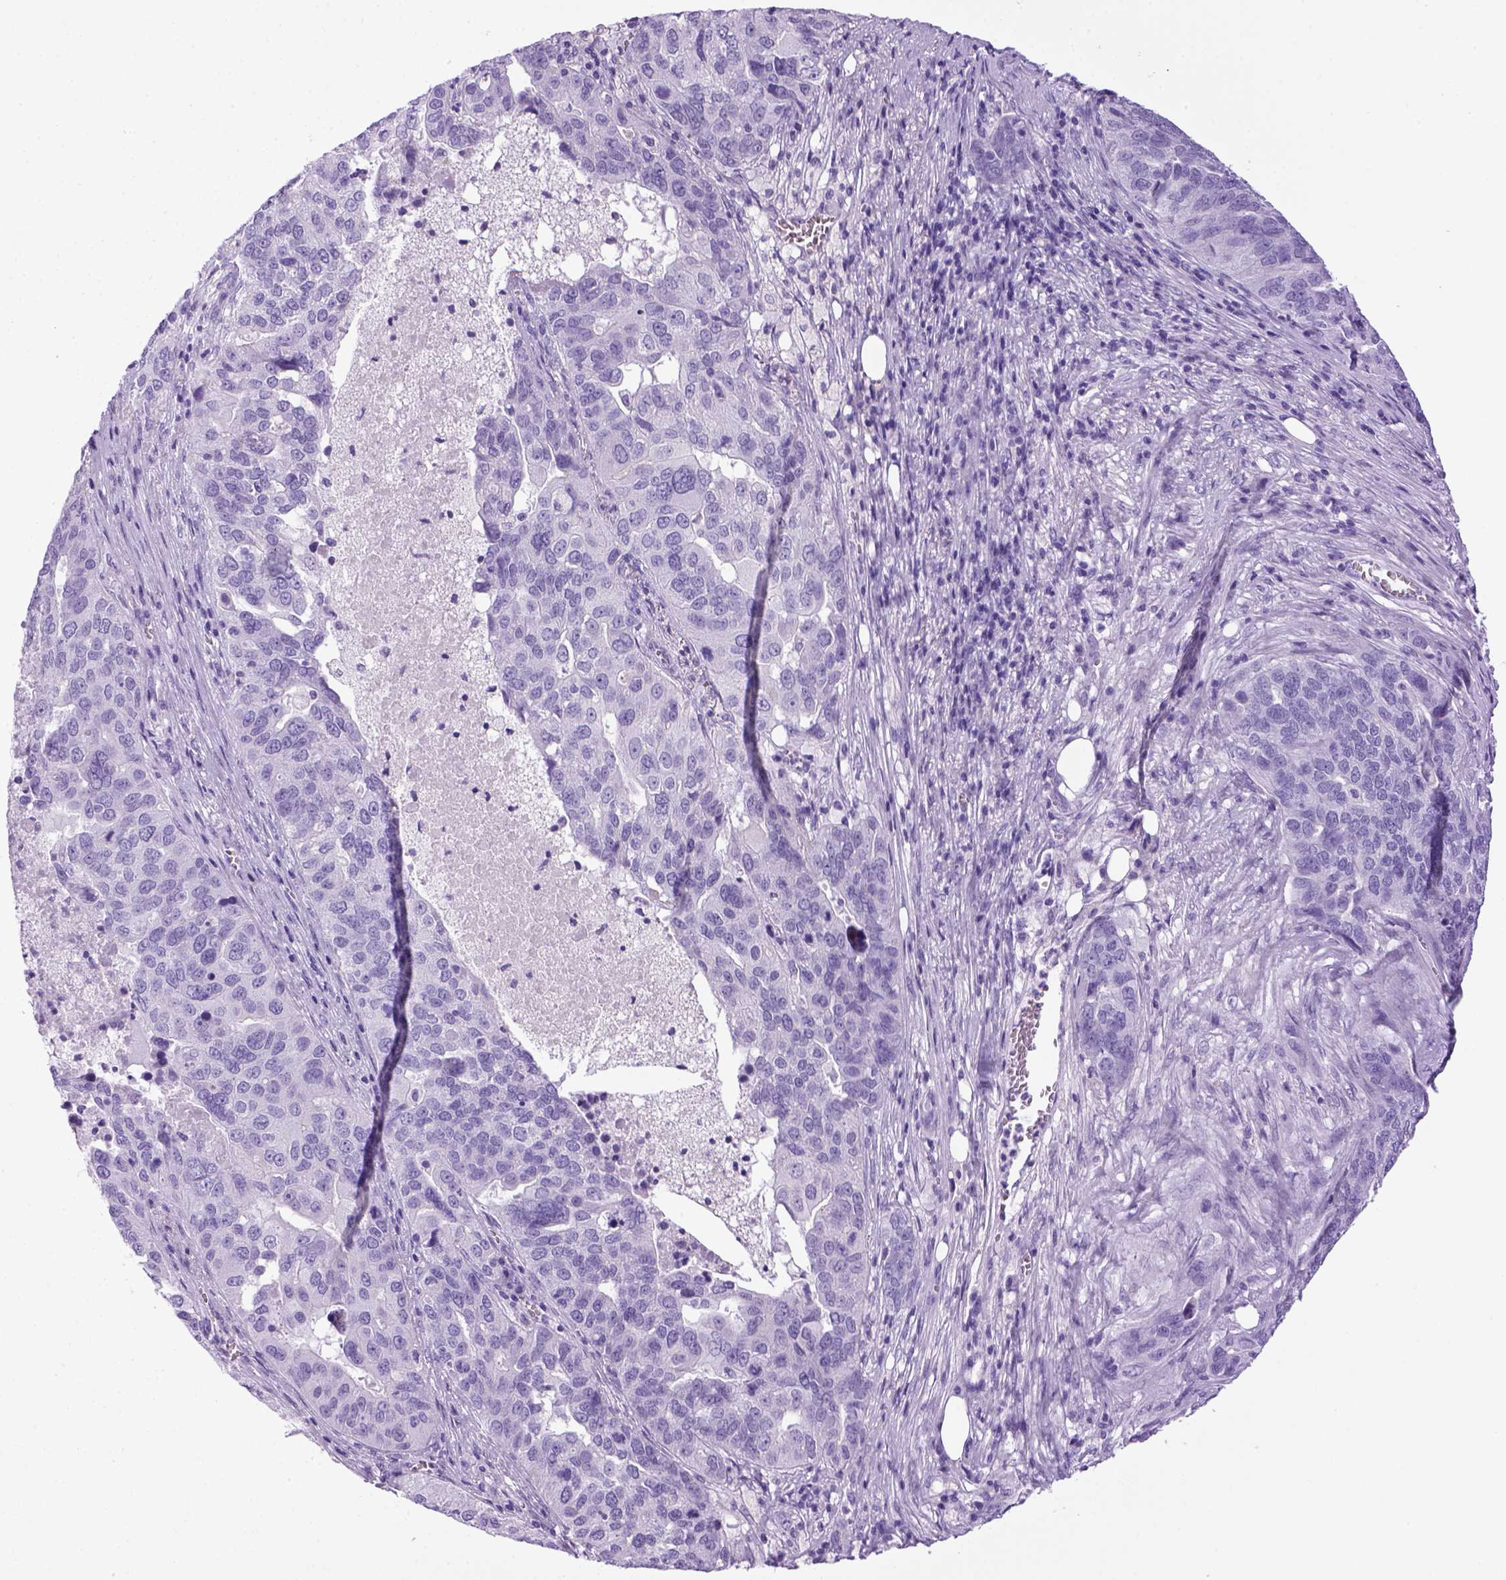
{"staining": {"intensity": "negative", "quantity": "none", "location": "none"}, "tissue": "ovarian cancer", "cell_type": "Tumor cells", "image_type": "cancer", "snomed": [{"axis": "morphology", "description": "Carcinoma, endometroid"}, {"axis": "topography", "description": "Soft tissue"}, {"axis": "topography", "description": "Ovary"}], "caption": "Ovarian cancer (endometroid carcinoma) was stained to show a protein in brown. There is no significant positivity in tumor cells.", "gene": "SGCG", "patient": {"sex": "female", "age": 52}}